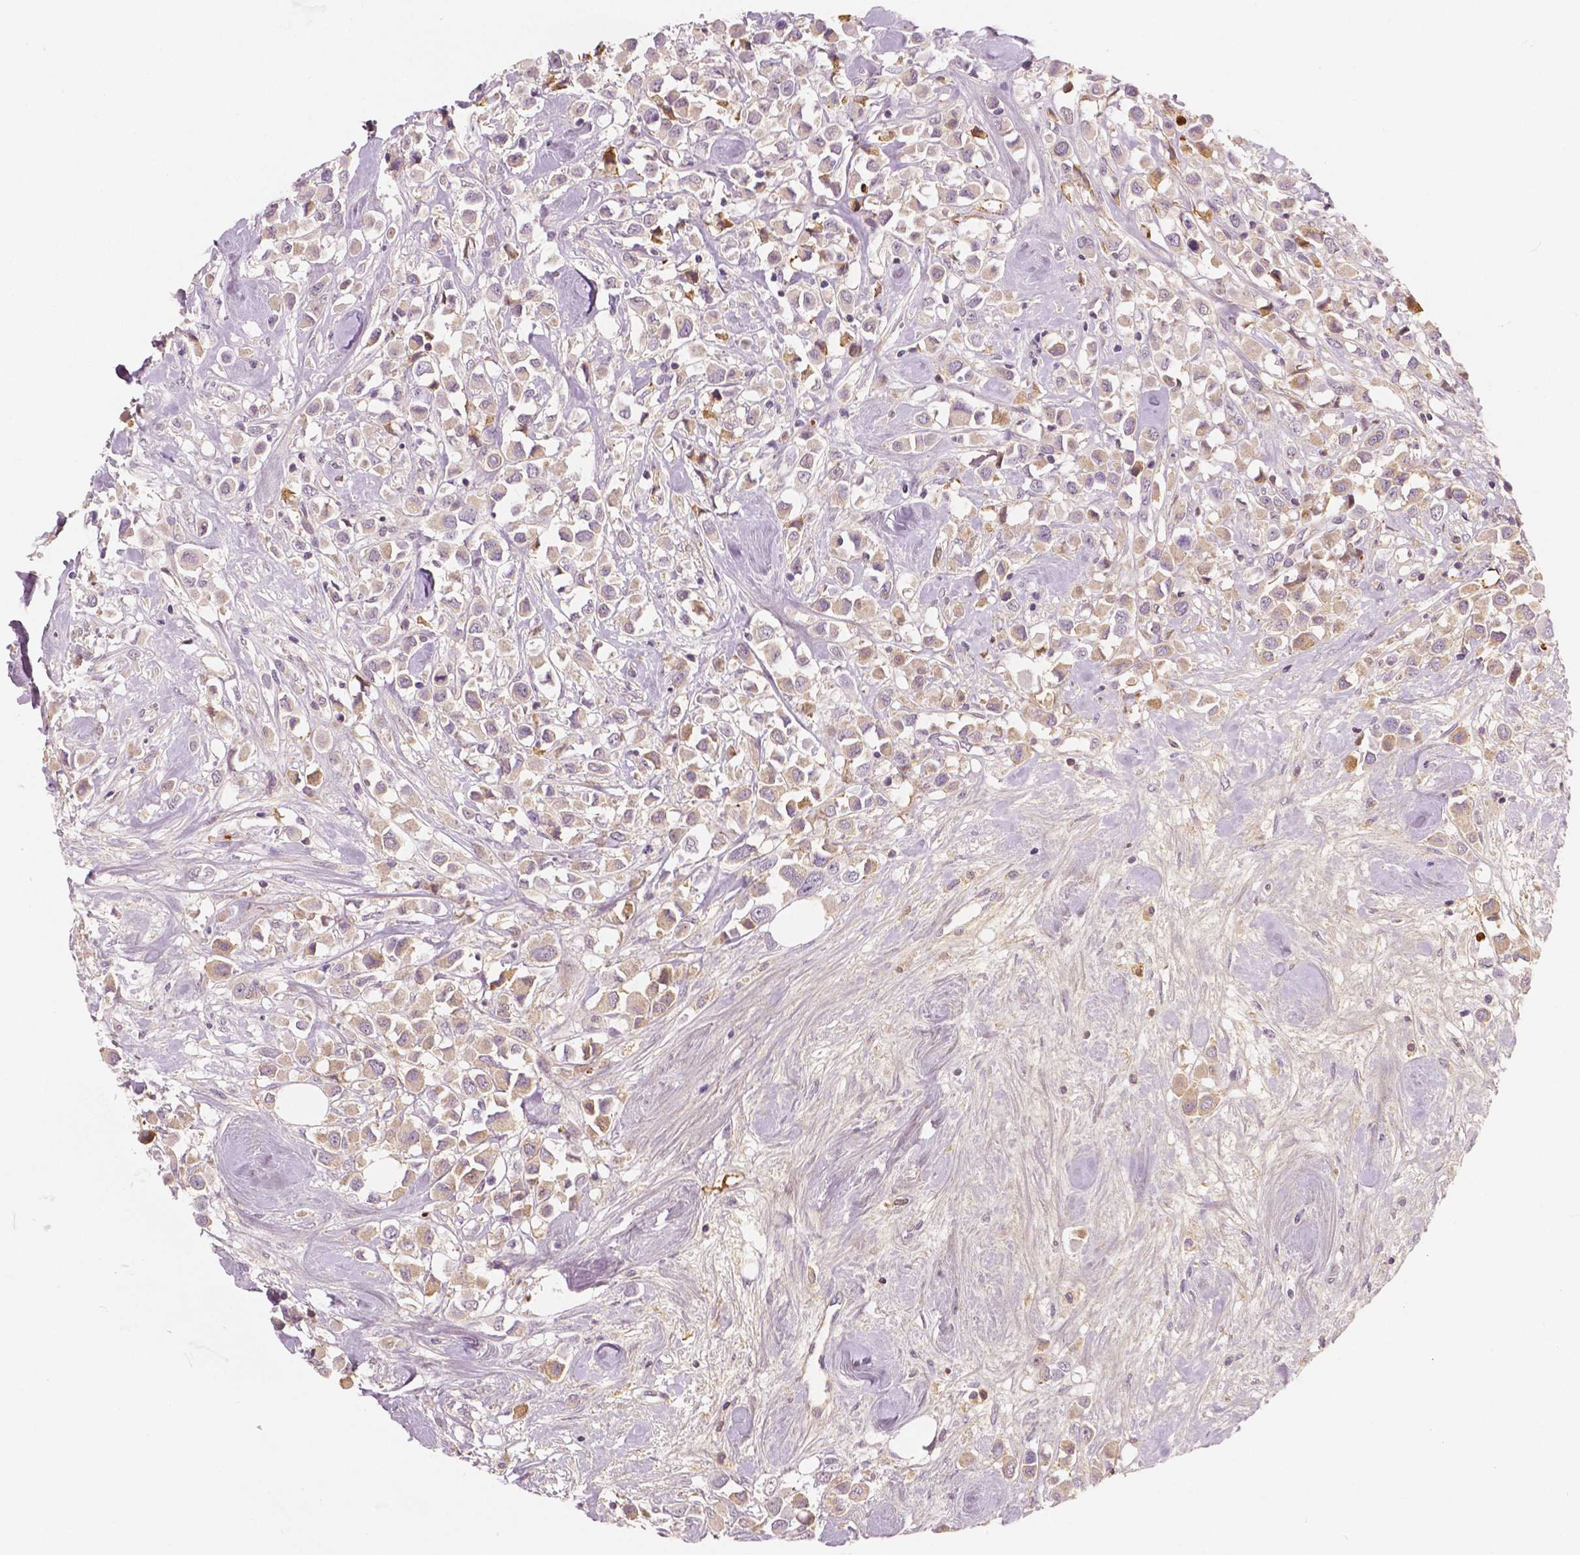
{"staining": {"intensity": "weak", "quantity": "25%-75%", "location": "cytoplasmic/membranous"}, "tissue": "breast cancer", "cell_type": "Tumor cells", "image_type": "cancer", "snomed": [{"axis": "morphology", "description": "Duct carcinoma"}, {"axis": "topography", "description": "Breast"}], "caption": "Immunohistochemical staining of breast cancer (intraductal carcinoma) demonstrates weak cytoplasmic/membranous protein staining in approximately 25%-75% of tumor cells.", "gene": "APOA4", "patient": {"sex": "female", "age": 61}}